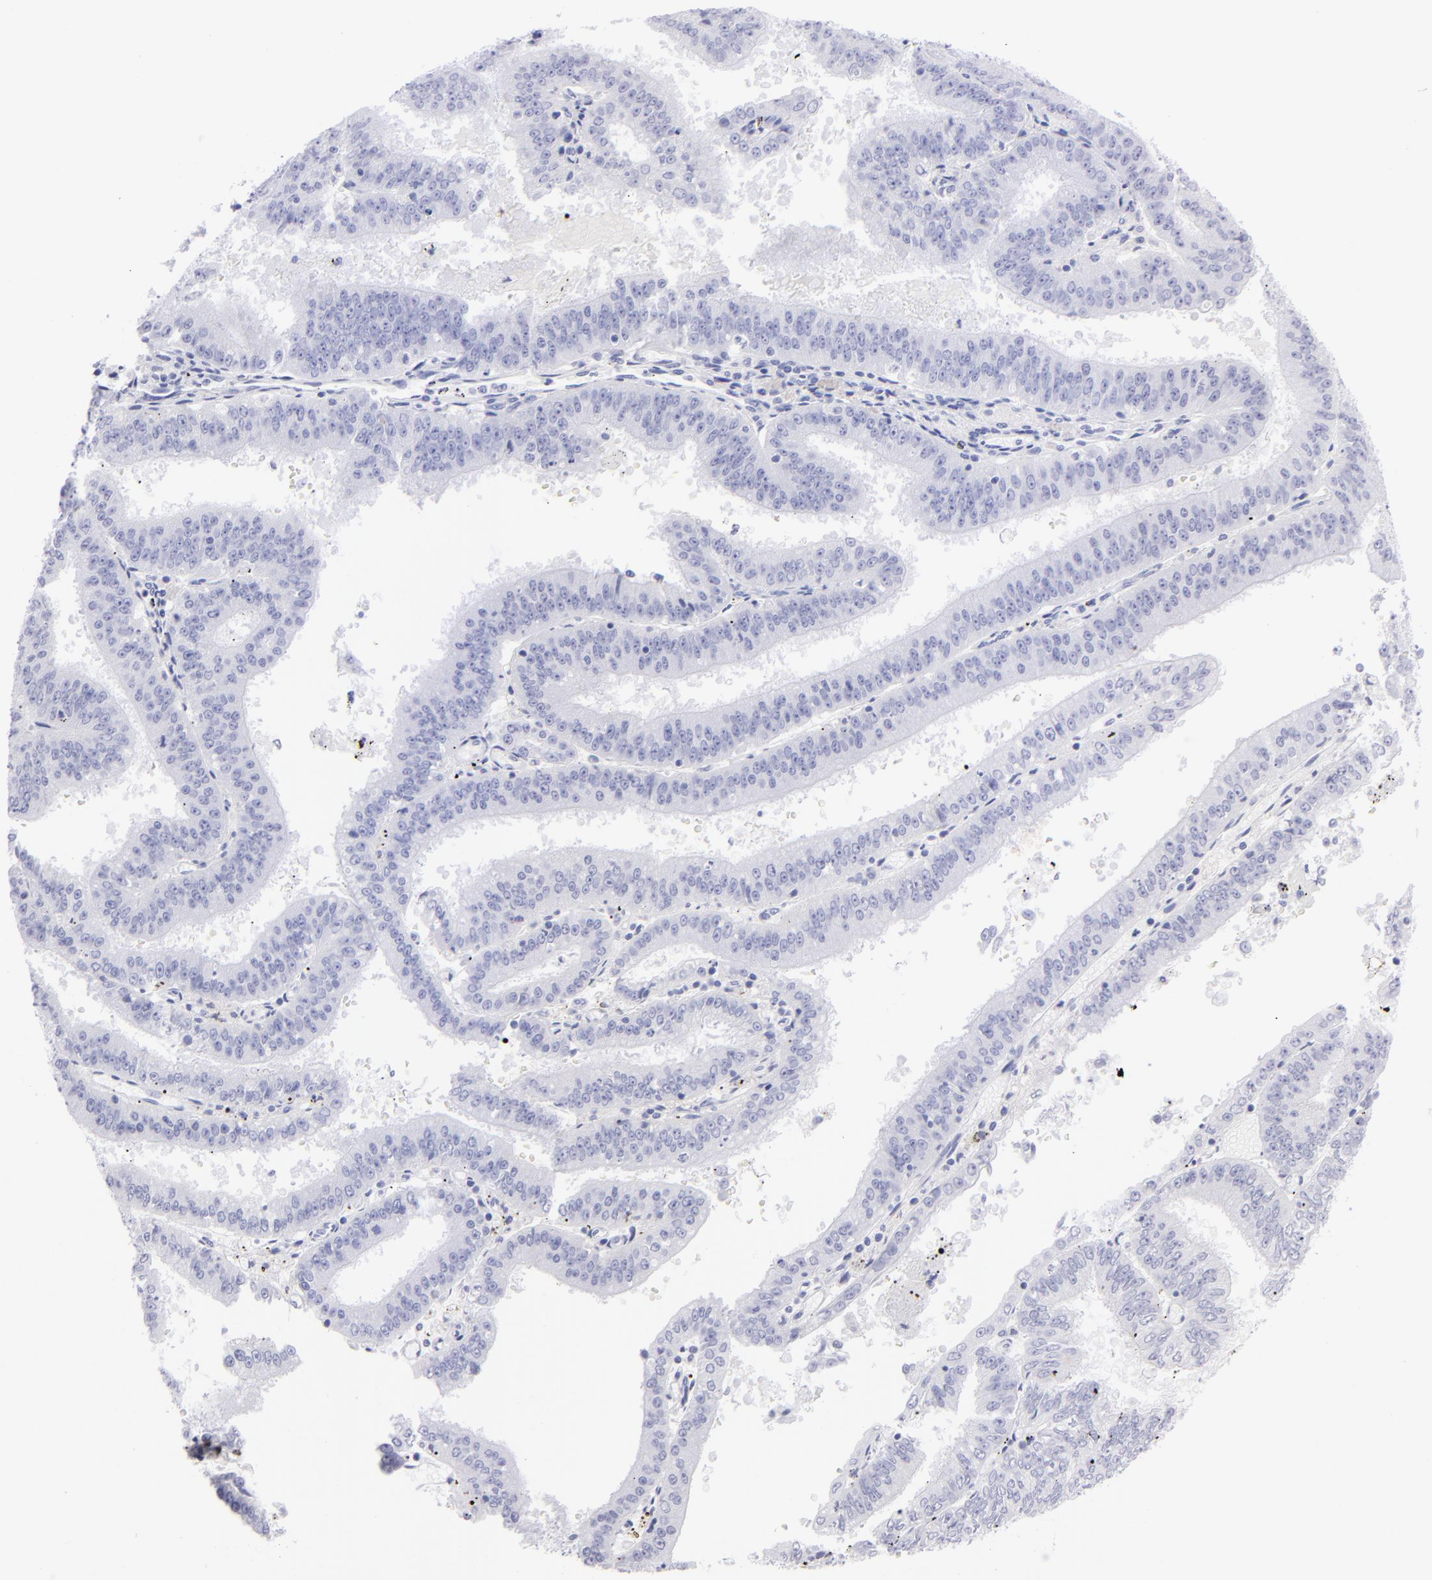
{"staining": {"intensity": "negative", "quantity": "none", "location": "none"}, "tissue": "endometrial cancer", "cell_type": "Tumor cells", "image_type": "cancer", "snomed": [{"axis": "morphology", "description": "Adenocarcinoma, NOS"}, {"axis": "topography", "description": "Endometrium"}], "caption": "The photomicrograph displays no significant expression in tumor cells of endometrial cancer. The staining was performed using DAB (3,3'-diaminobenzidine) to visualize the protein expression in brown, while the nuclei were stained in blue with hematoxylin (Magnification: 20x).", "gene": "SLC1A2", "patient": {"sex": "female", "age": 66}}